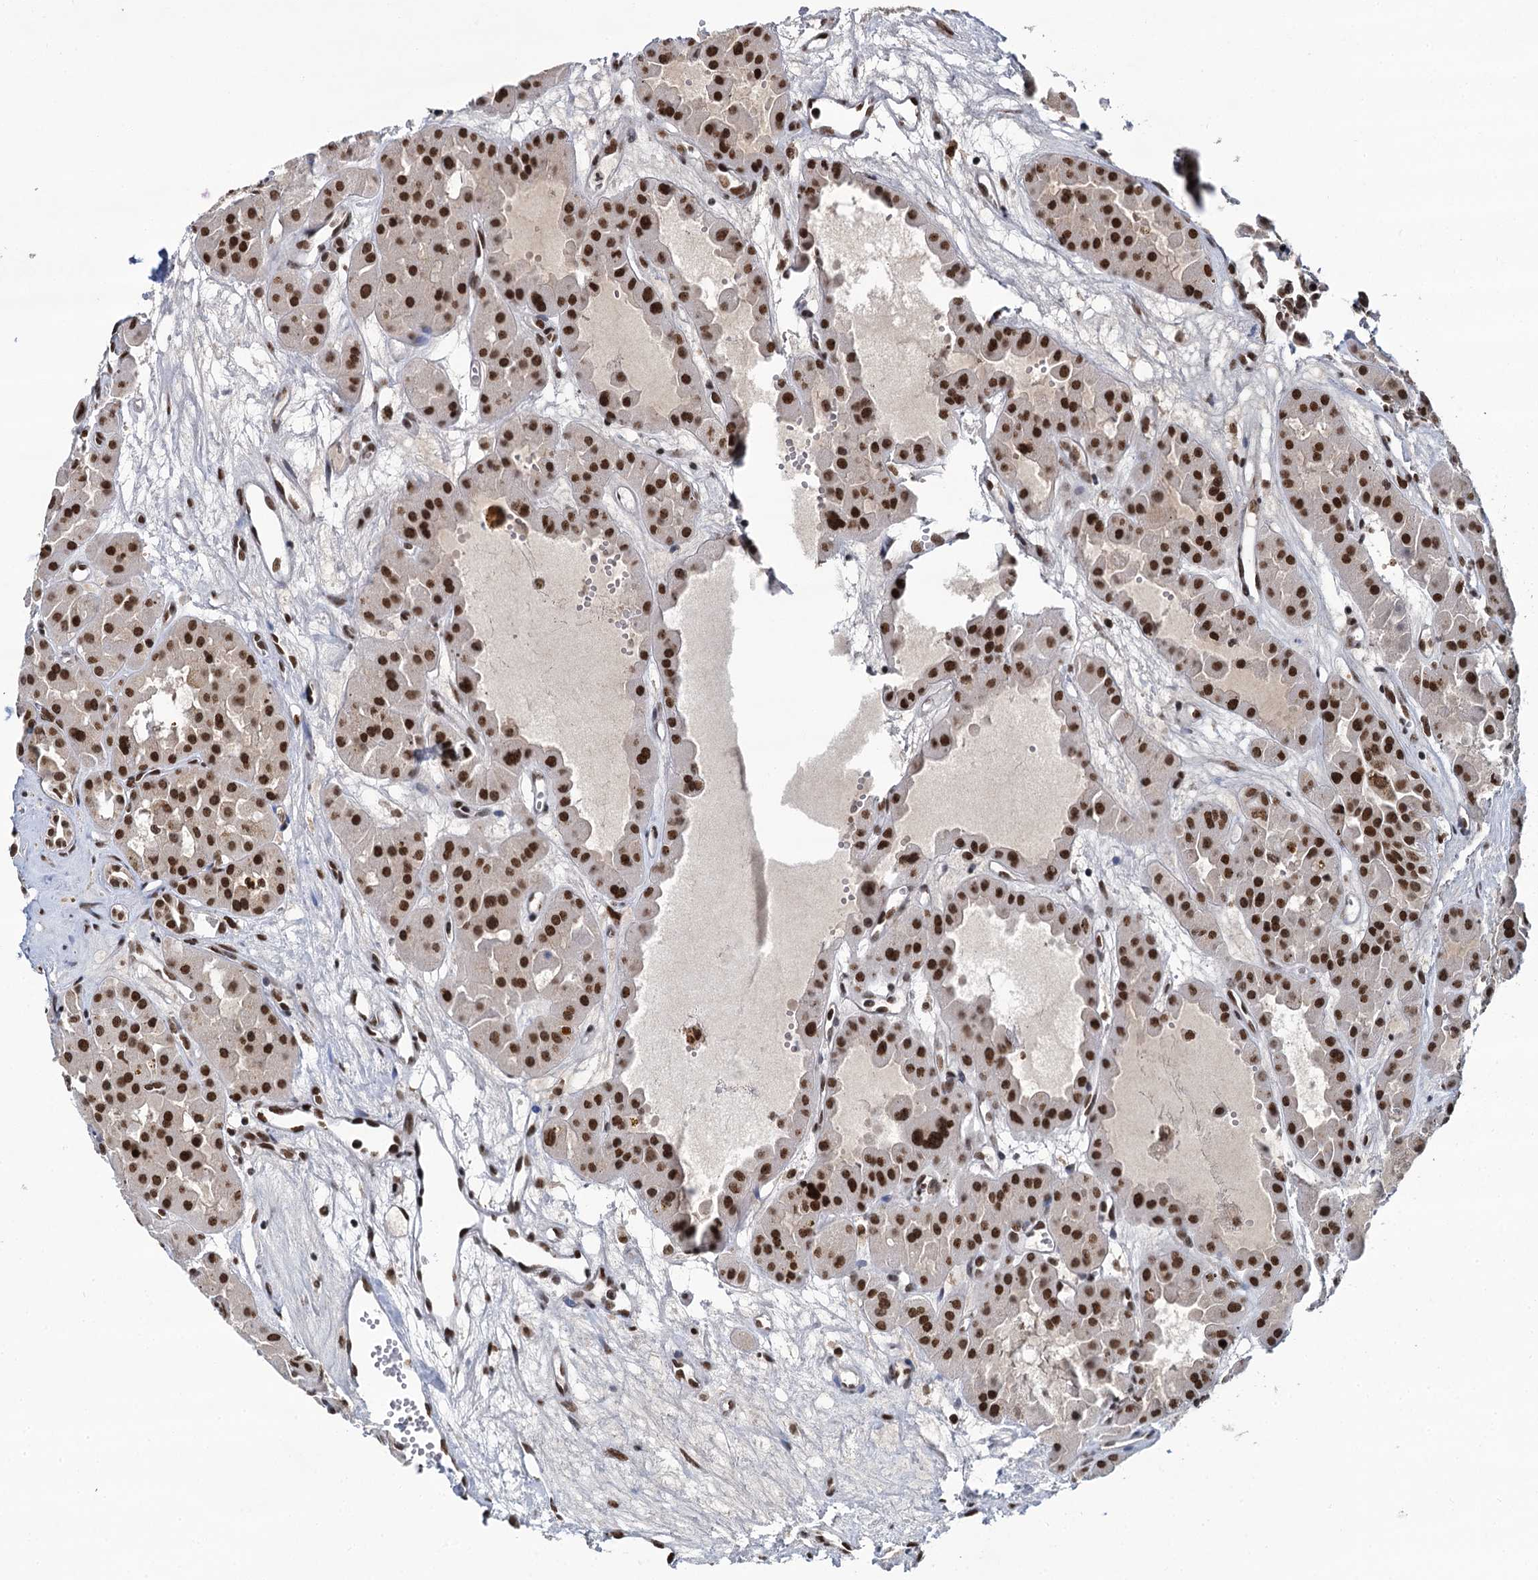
{"staining": {"intensity": "strong", "quantity": ">75%", "location": "nuclear"}, "tissue": "renal cancer", "cell_type": "Tumor cells", "image_type": "cancer", "snomed": [{"axis": "morphology", "description": "Carcinoma, NOS"}, {"axis": "topography", "description": "Kidney"}], "caption": "Protein staining of carcinoma (renal) tissue shows strong nuclear staining in approximately >75% of tumor cells.", "gene": "PPHLN1", "patient": {"sex": "female", "age": 75}}